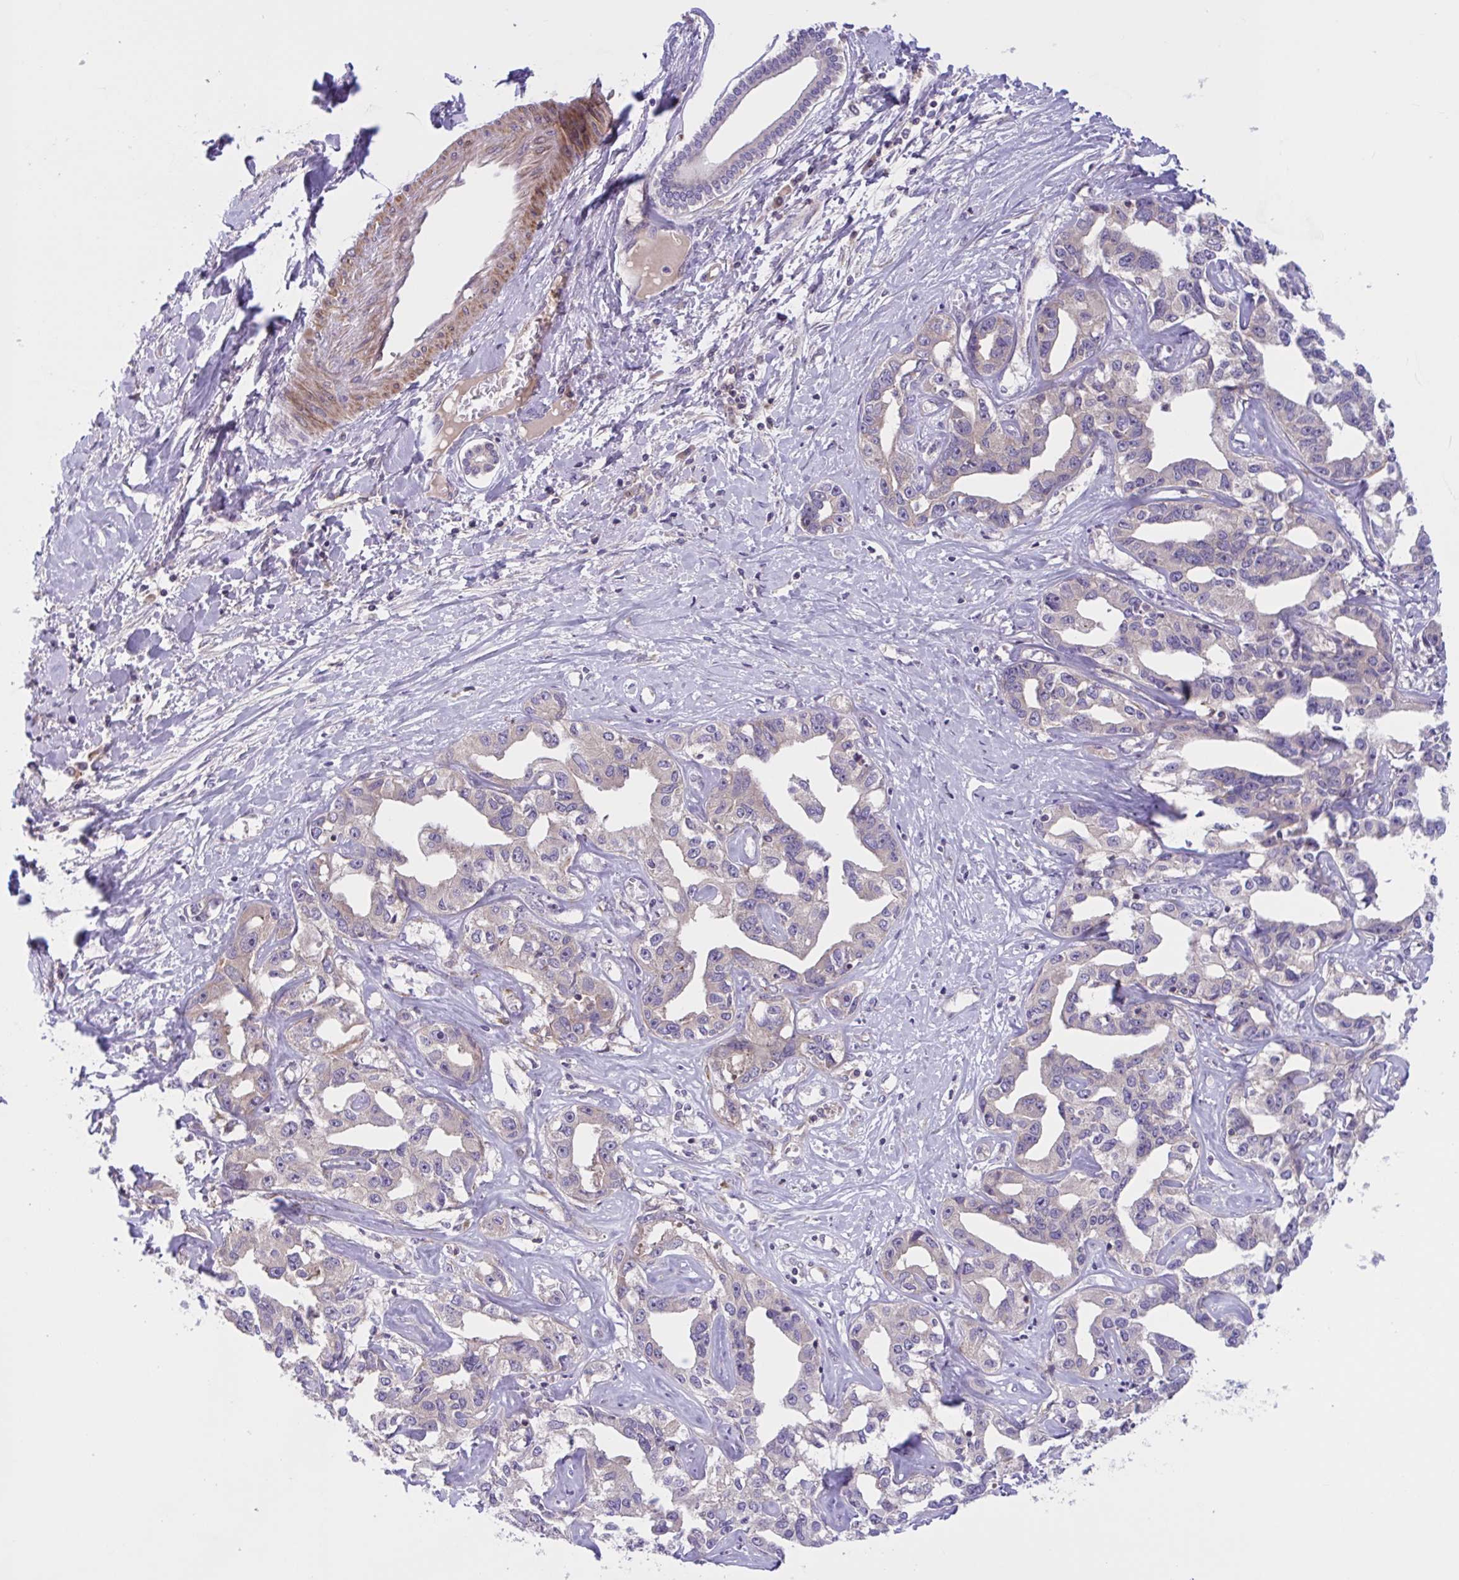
{"staining": {"intensity": "negative", "quantity": "none", "location": "none"}, "tissue": "liver cancer", "cell_type": "Tumor cells", "image_type": "cancer", "snomed": [{"axis": "morphology", "description": "Cholangiocarcinoma"}, {"axis": "topography", "description": "Liver"}], "caption": "The histopathology image displays no staining of tumor cells in cholangiocarcinoma (liver).", "gene": "WNT9B", "patient": {"sex": "male", "age": 59}}